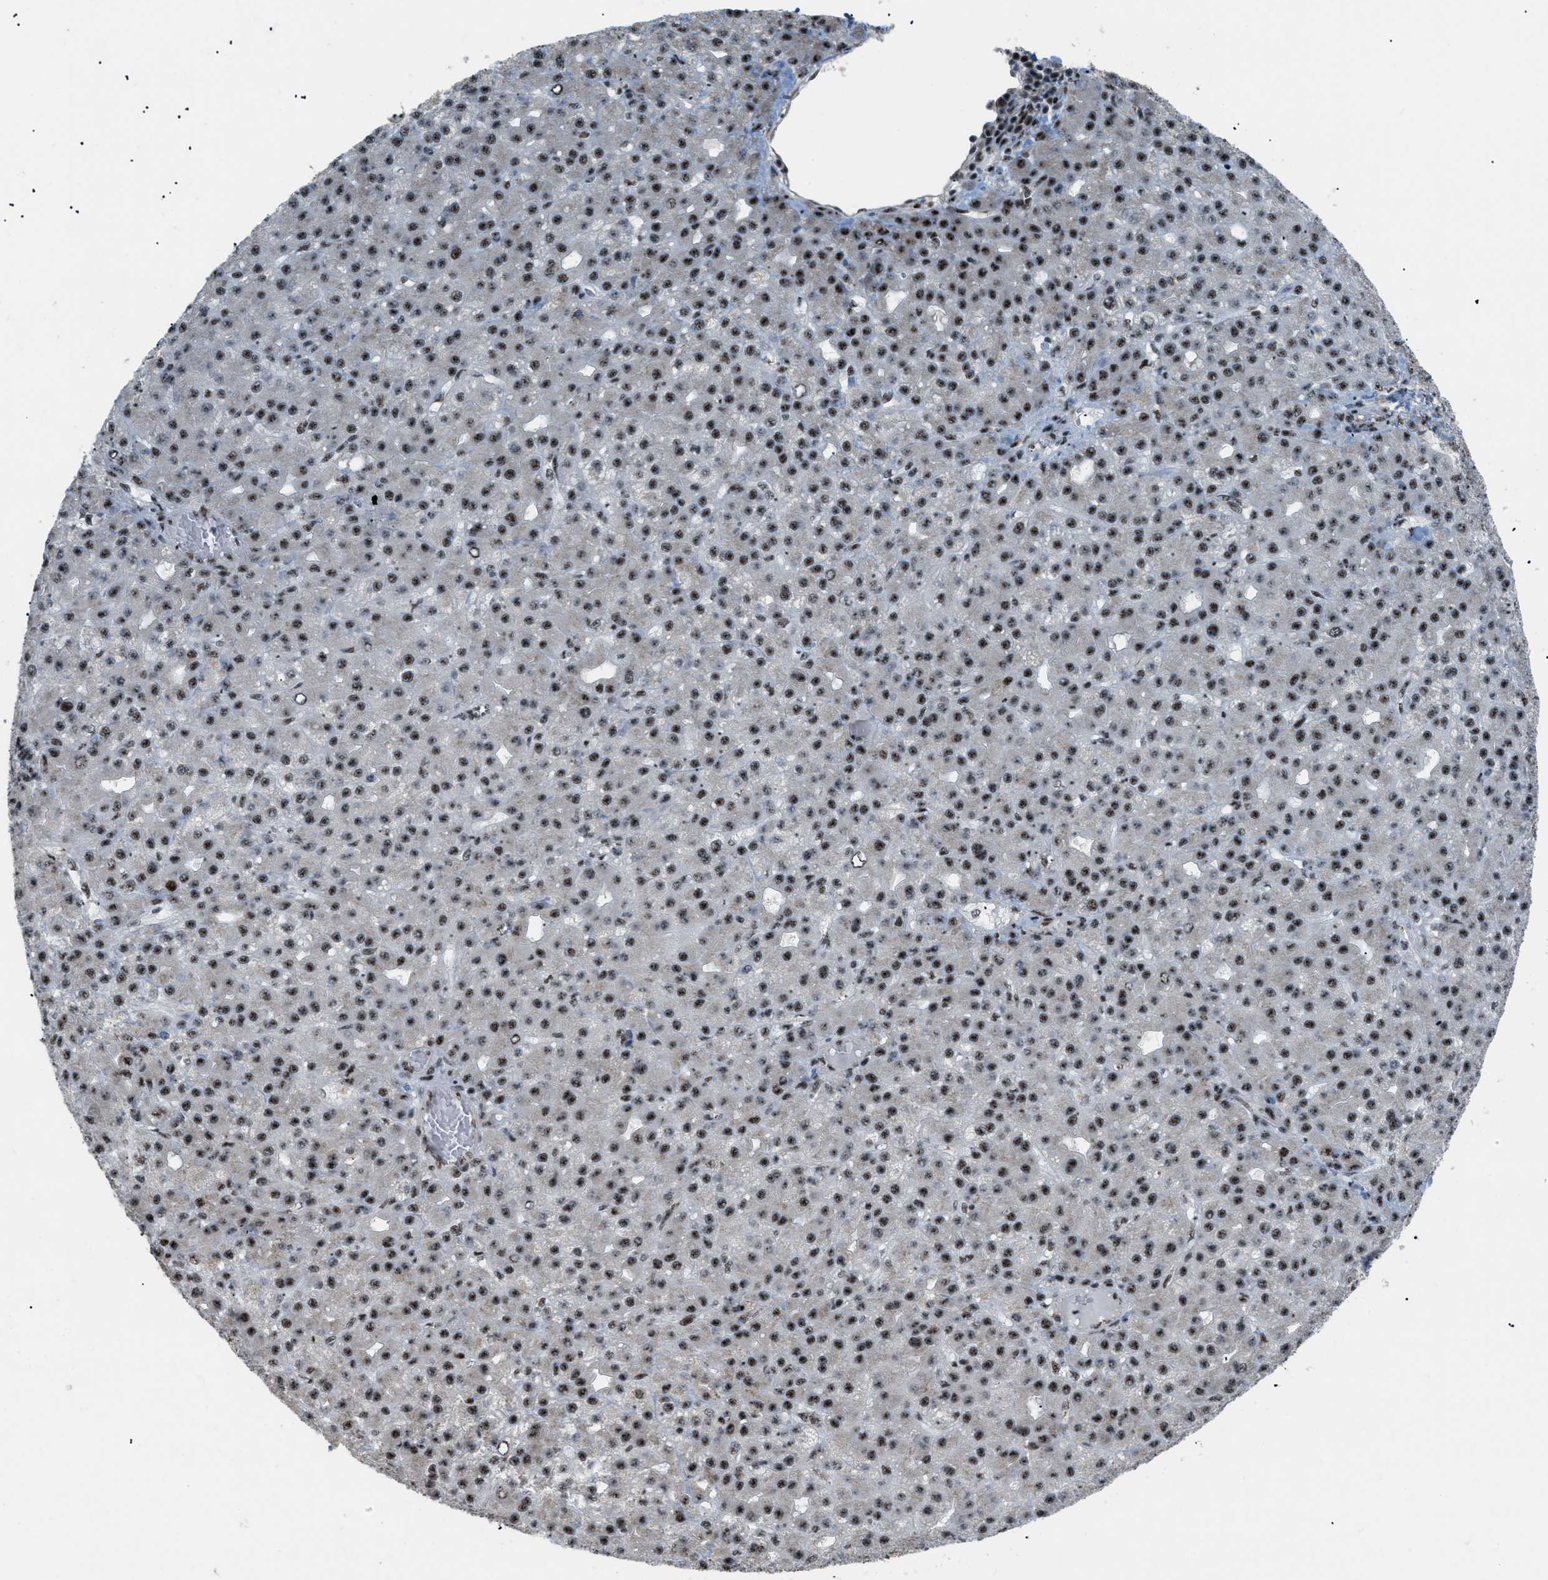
{"staining": {"intensity": "moderate", "quantity": ">75%", "location": "nuclear"}, "tissue": "liver cancer", "cell_type": "Tumor cells", "image_type": "cancer", "snomed": [{"axis": "morphology", "description": "Carcinoma, Hepatocellular, NOS"}, {"axis": "topography", "description": "Liver"}], "caption": "This micrograph demonstrates immunohistochemistry (IHC) staining of hepatocellular carcinoma (liver), with medium moderate nuclear positivity in about >75% of tumor cells.", "gene": "CDR2", "patient": {"sex": "male", "age": 67}}